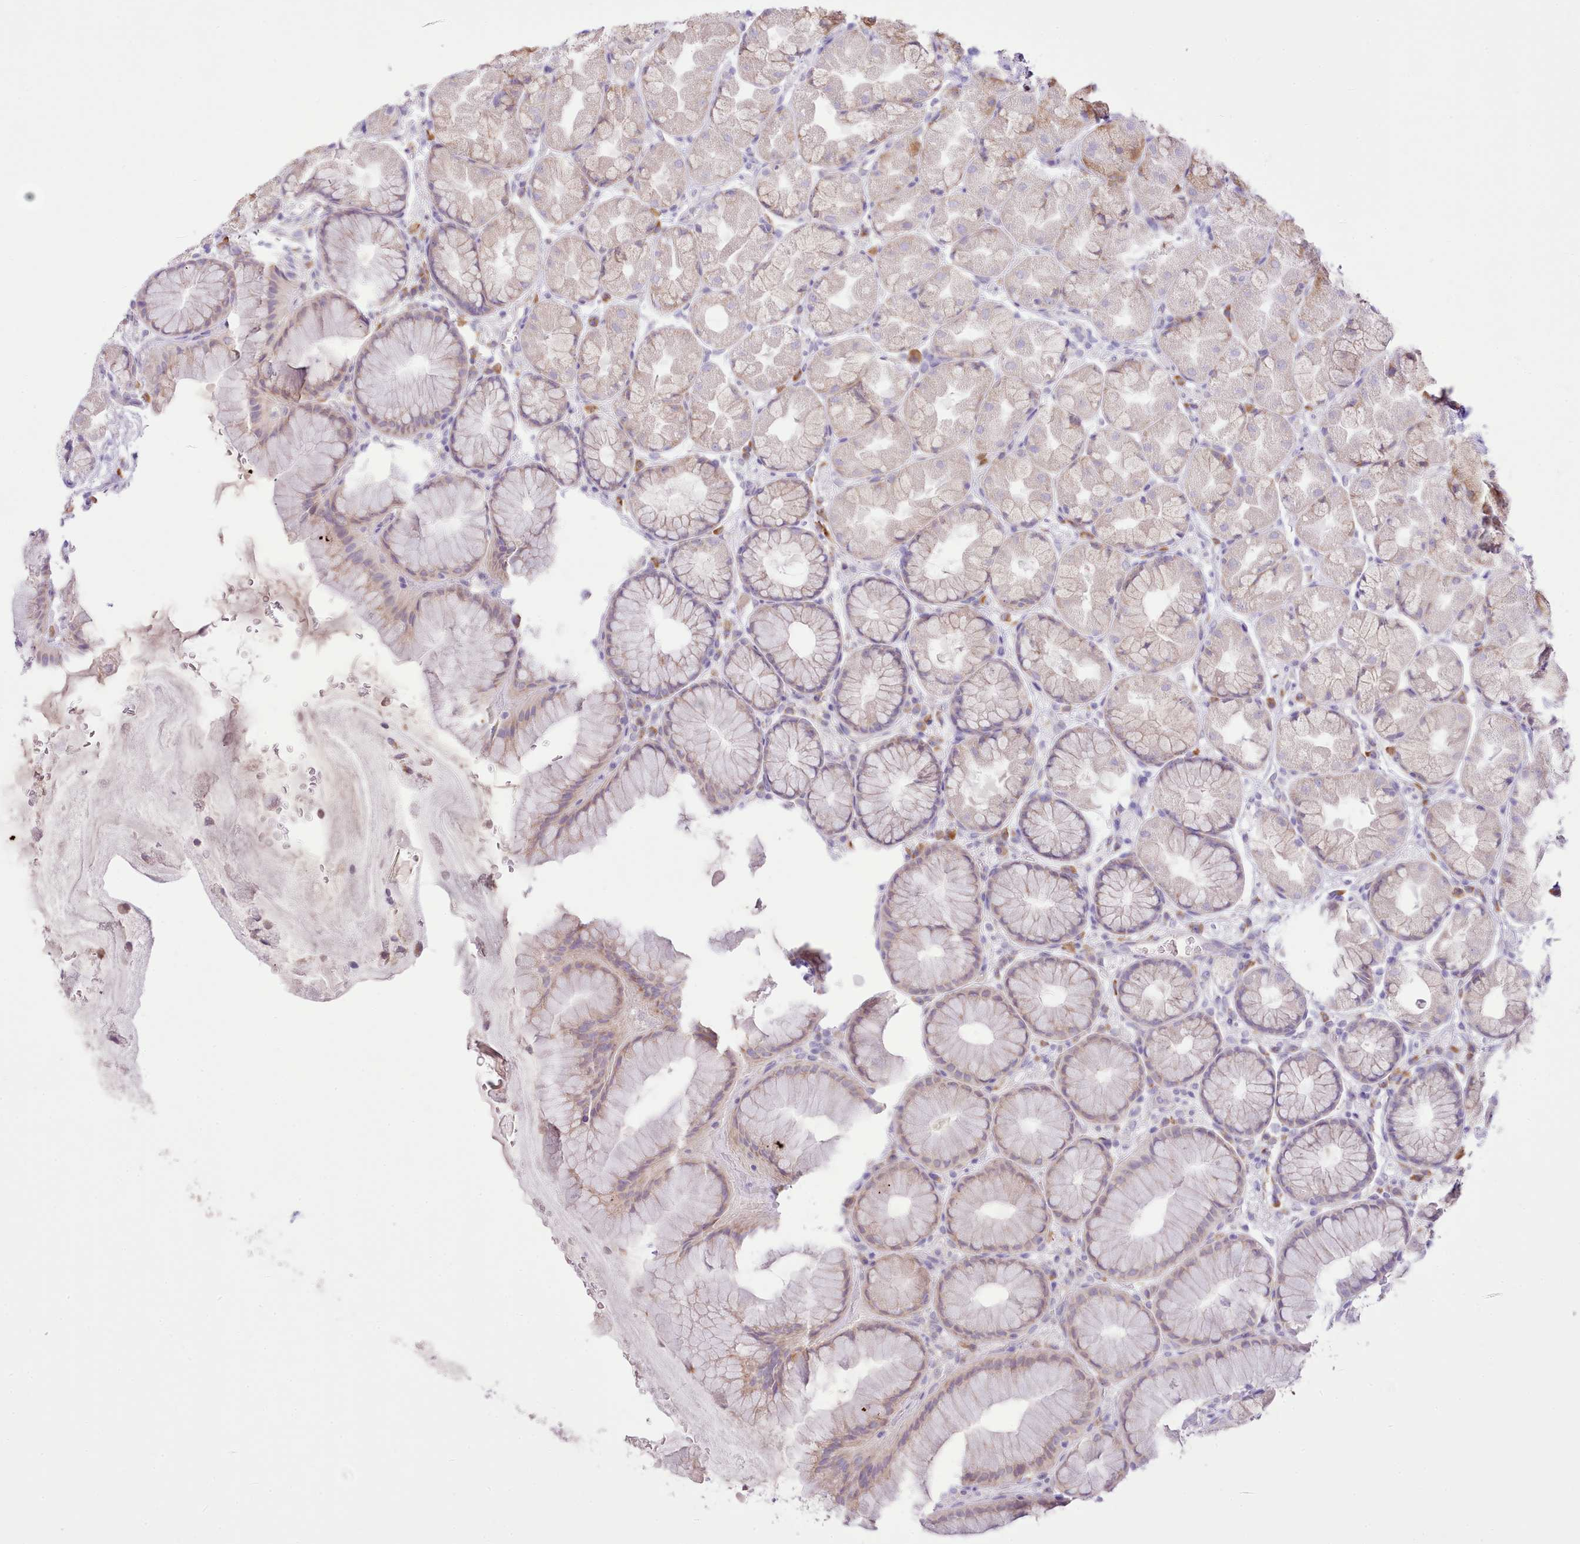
{"staining": {"intensity": "weak", "quantity": "25%-75%", "location": "cytoplasmic/membranous"}, "tissue": "stomach", "cell_type": "Glandular cells", "image_type": "normal", "snomed": [{"axis": "morphology", "description": "Normal tissue, NOS"}, {"axis": "topography", "description": "Stomach"}], "caption": "Weak cytoplasmic/membranous positivity is seen in approximately 25%-75% of glandular cells in benign stomach.", "gene": "CCL1", "patient": {"sex": "male", "age": 57}}